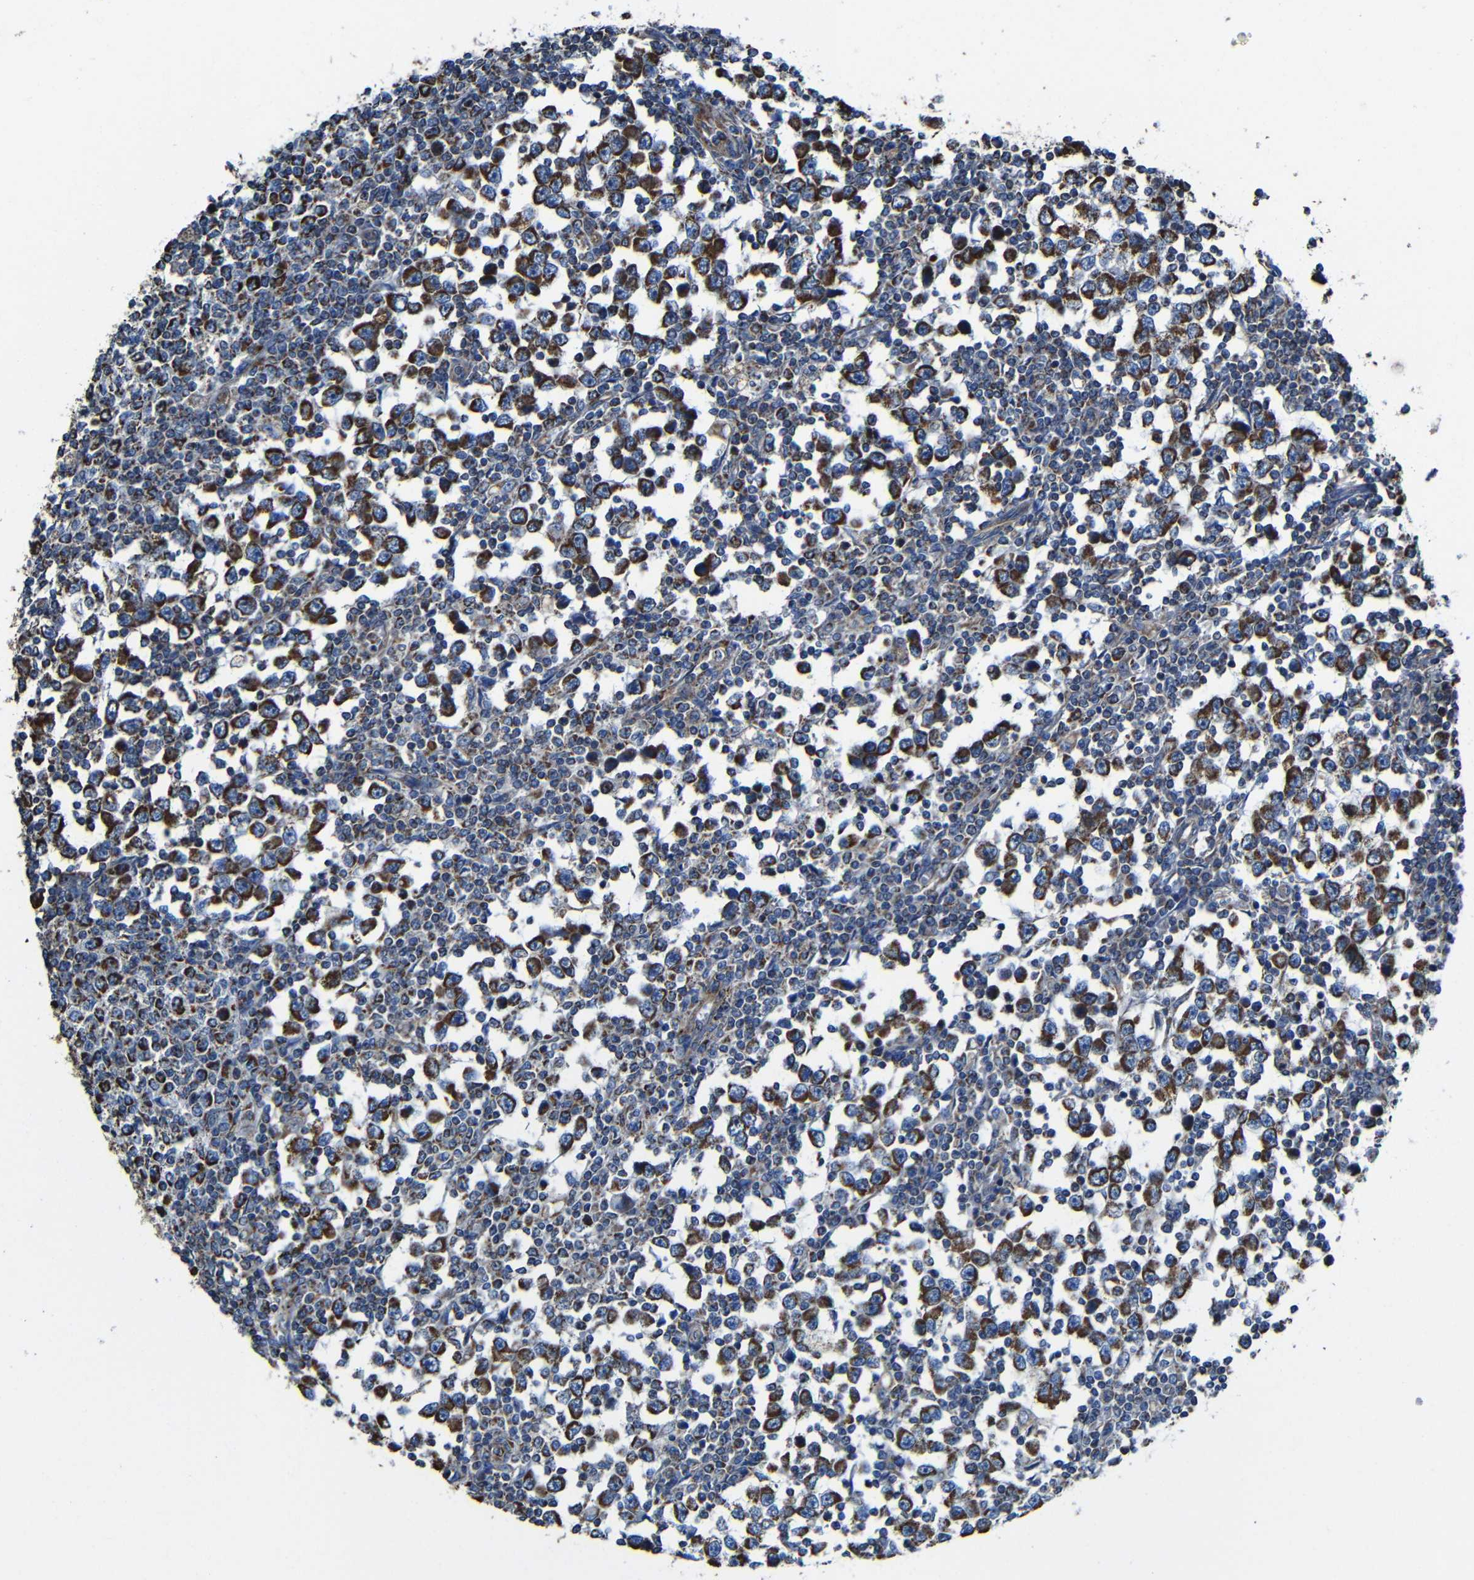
{"staining": {"intensity": "strong", "quantity": ">75%", "location": "cytoplasmic/membranous"}, "tissue": "testis cancer", "cell_type": "Tumor cells", "image_type": "cancer", "snomed": [{"axis": "morphology", "description": "Seminoma, NOS"}, {"axis": "topography", "description": "Testis"}], "caption": "Immunohistochemistry (IHC) of human testis cancer displays high levels of strong cytoplasmic/membranous expression in approximately >75% of tumor cells.", "gene": "INTS6L", "patient": {"sex": "male", "age": 65}}